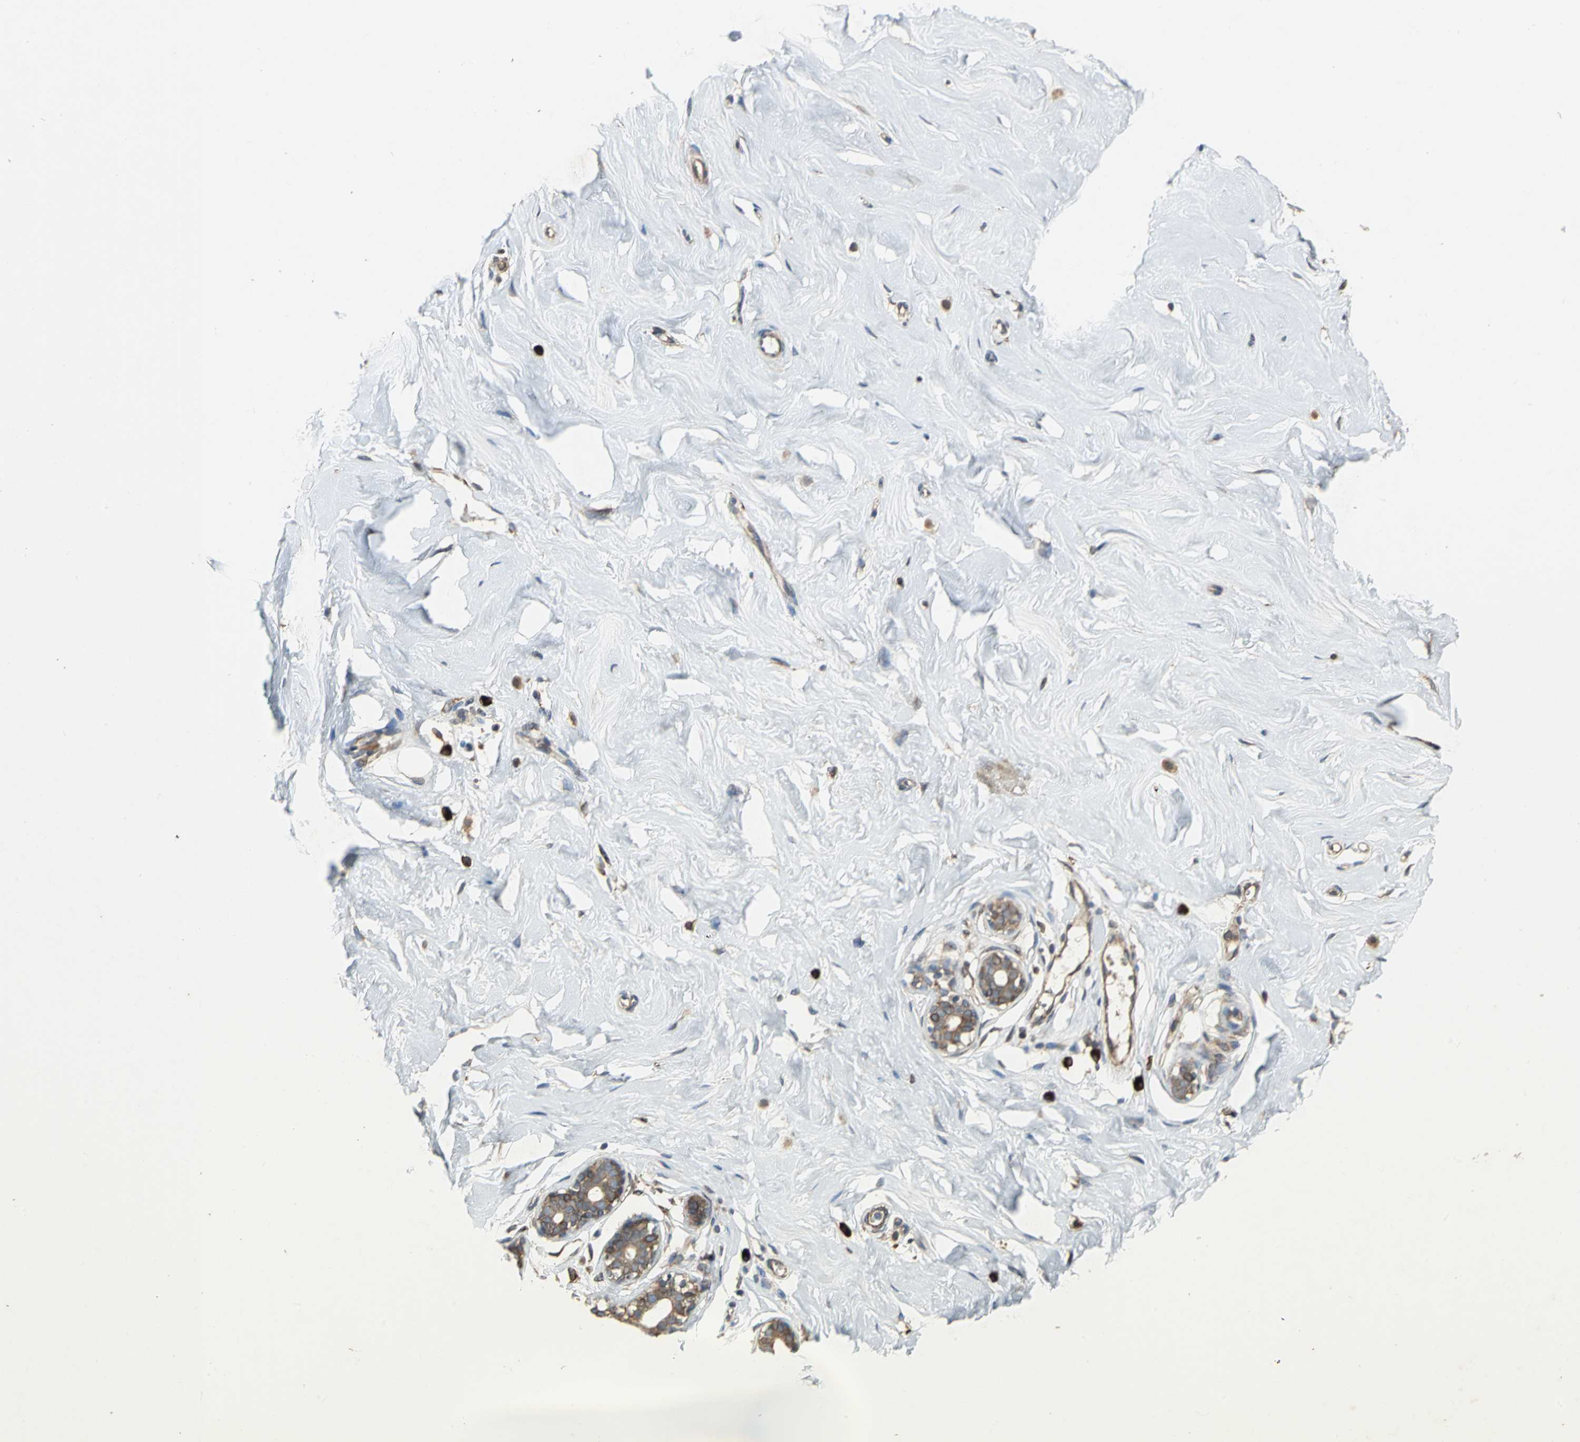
{"staining": {"intensity": "moderate", "quantity": ">75%", "location": "cytoplasmic/membranous"}, "tissue": "breast", "cell_type": "Adipocytes", "image_type": "normal", "snomed": [{"axis": "morphology", "description": "Normal tissue, NOS"}, {"axis": "topography", "description": "Breast"}], "caption": "Moderate cytoplasmic/membranous positivity for a protein is appreciated in about >75% of adipocytes of benign breast using IHC.", "gene": "SYVN1", "patient": {"sex": "female", "age": 23}}